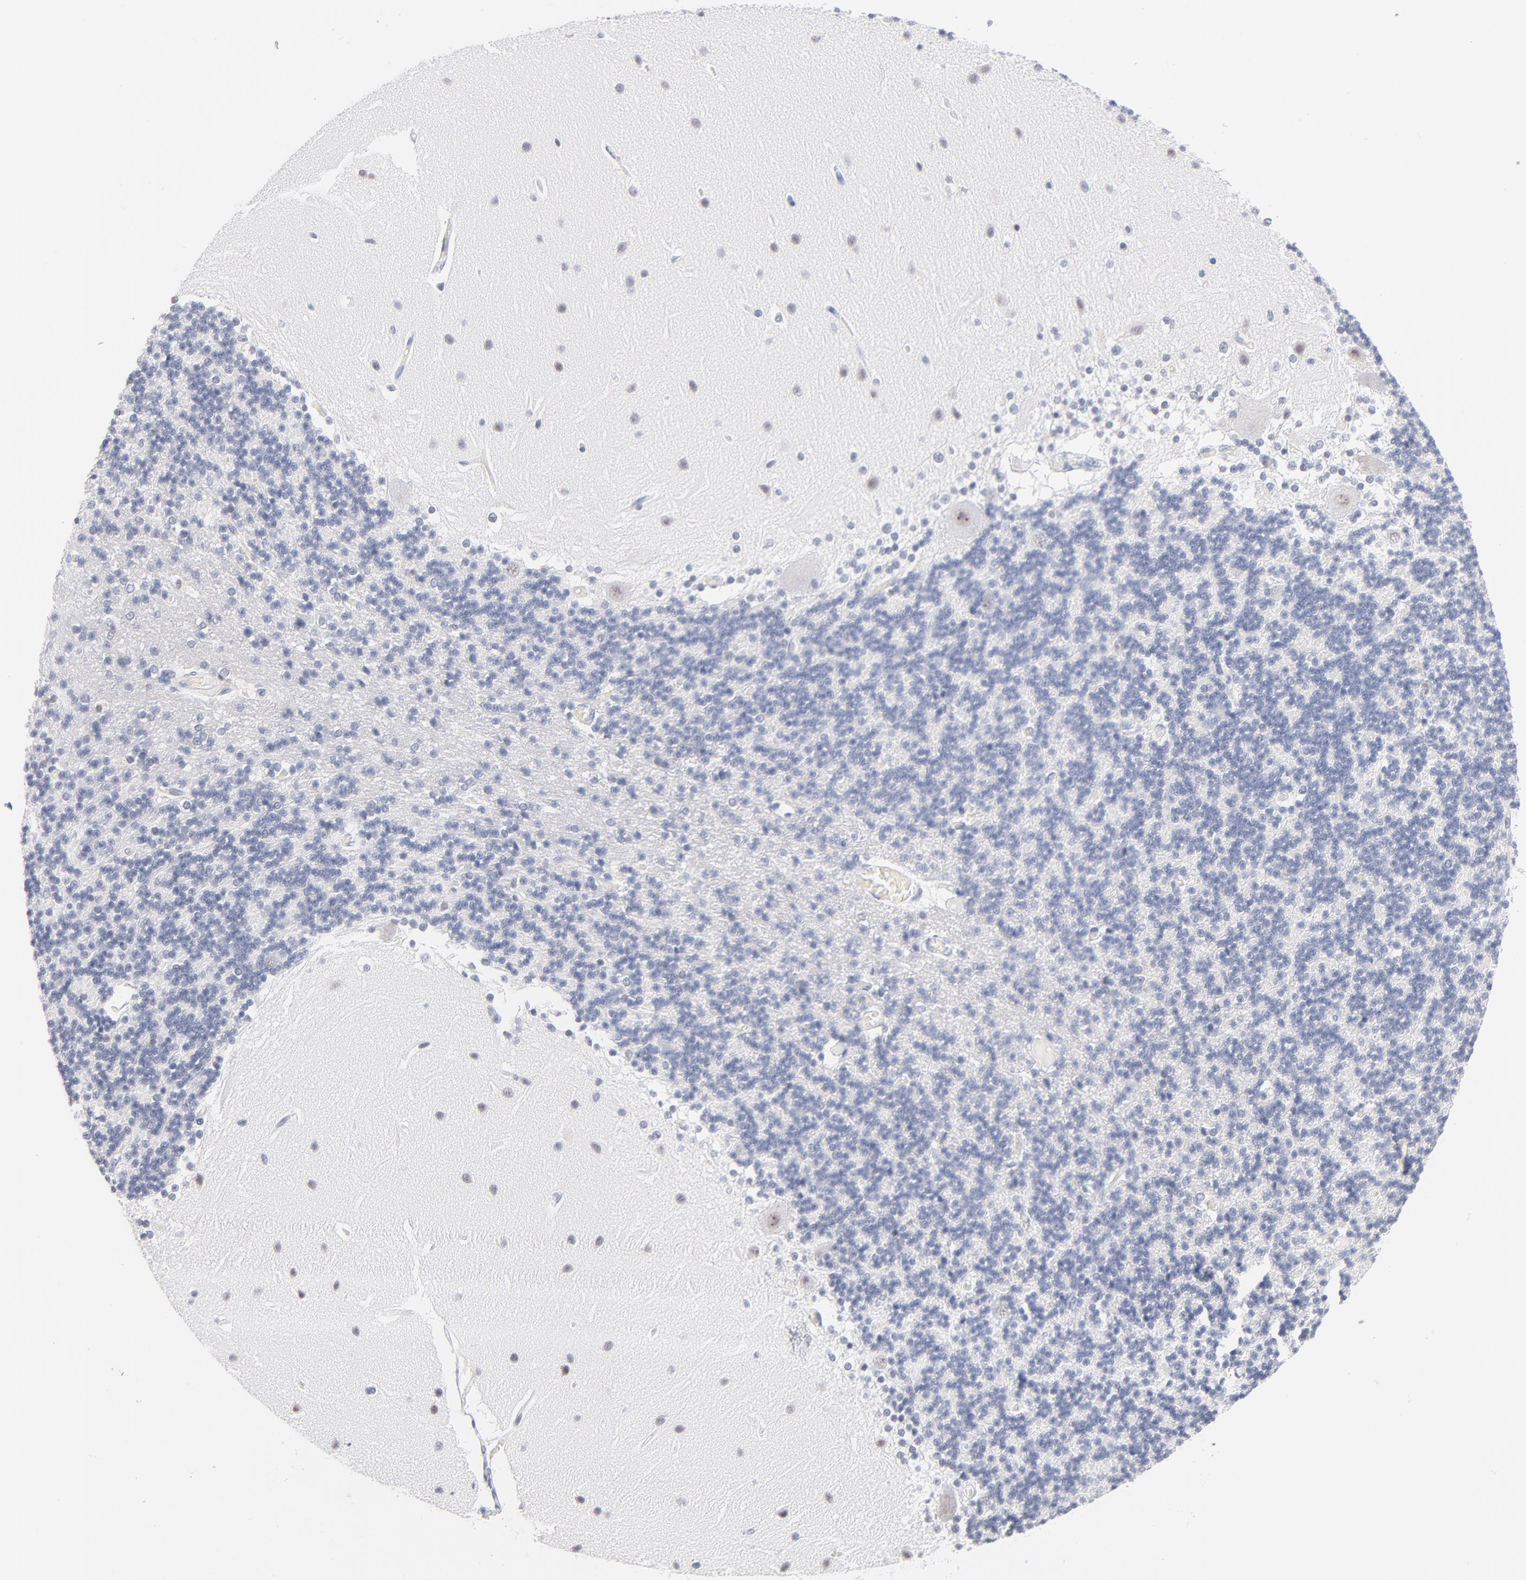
{"staining": {"intensity": "negative", "quantity": "none", "location": "none"}, "tissue": "cerebellum", "cell_type": "Cells in granular layer", "image_type": "normal", "snomed": [{"axis": "morphology", "description": "Normal tissue, NOS"}, {"axis": "topography", "description": "Cerebellum"}], "caption": "The micrograph exhibits no significant expression in cells in granular layer of cerebellum. Nuclei are stained in blue.", "gene": "KHNYN", "patient": {"sex": "female", "age": 54}}